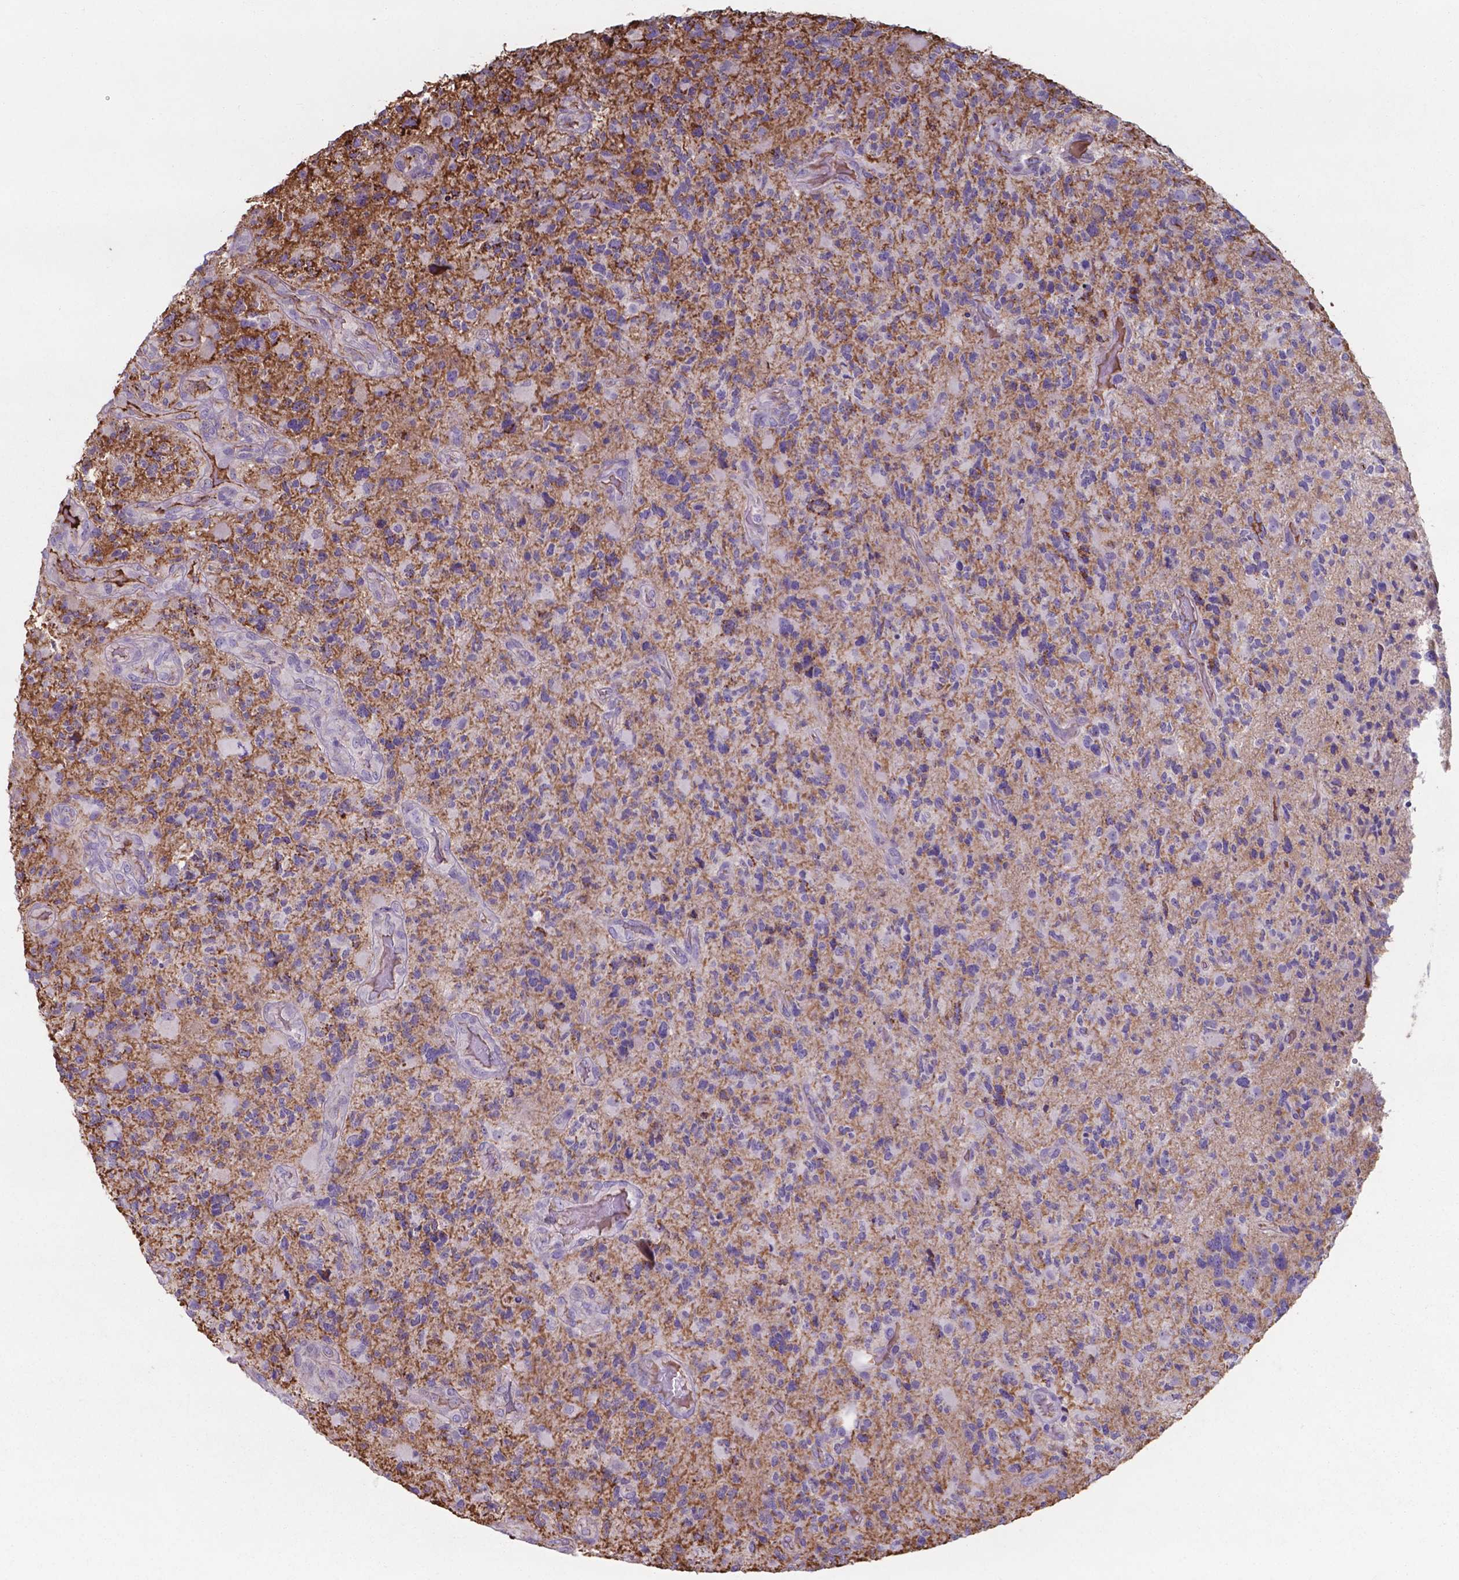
{"staining": {"intensity": "negative", "quantity": "none", "location": "none"}, "tissue": "glioma", "cell_type": "Tumor cells", "image_type": "cancer", "snomed": [{"axis": "morphology", "description": "Glioma, malignant, High grade"}, {"axis": "topography", "description": "Brain"}], "caption": "An image of human malignant glioma (high-grade) is negative for staining in tumor cells.", "gene": "SERPINA1", "patient": {"sex": "female", "age": 71}}